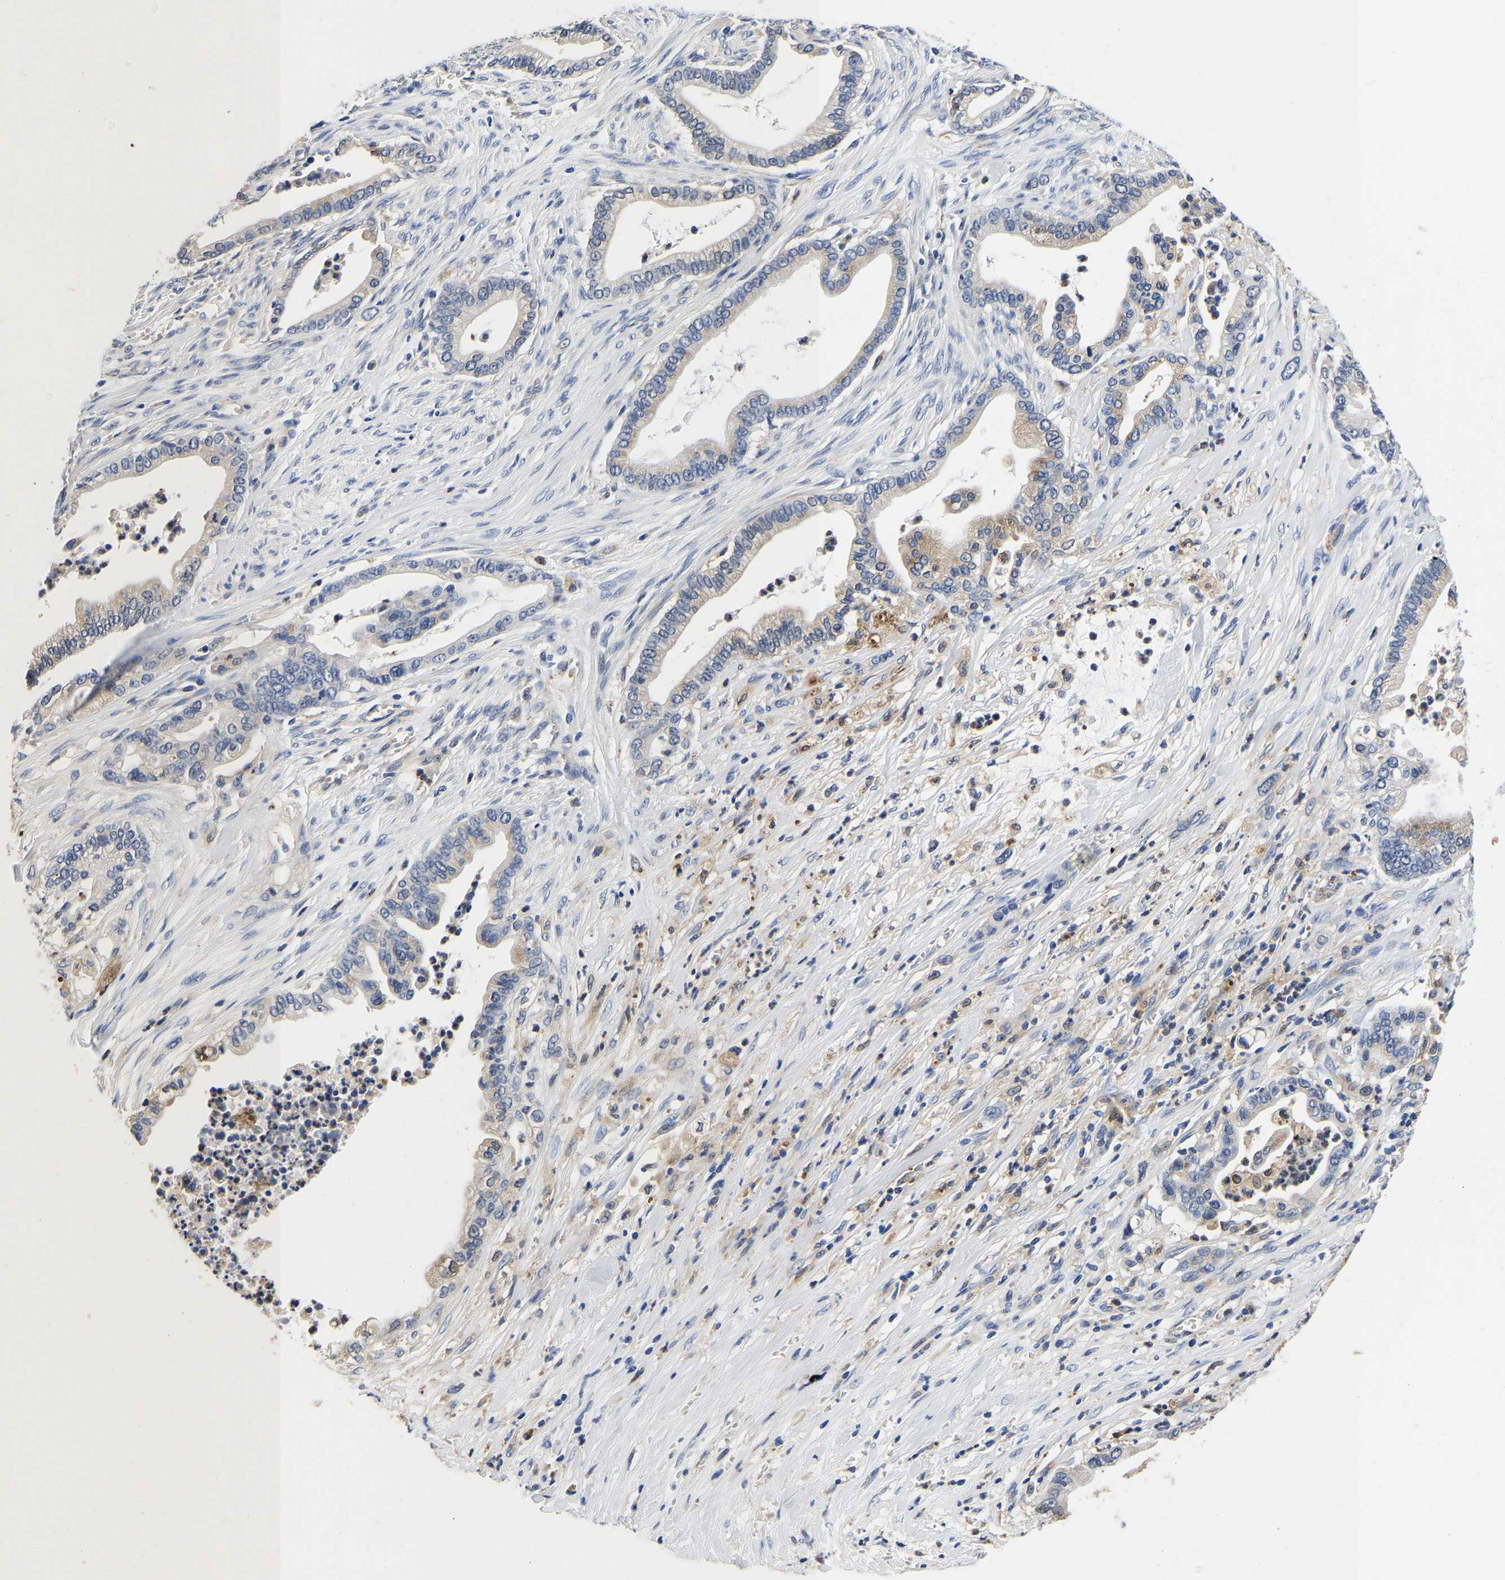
{"staining": {"intensity": "weak", "quantity": "<25%", "location": "cytoplasmic/membranous"}, "tissue": "pancreatic cancer", "cell_type": "Tumor cells", "image_type": "cancer", "snomed": [{"axis": "morphology", "description": "Adenocarcinoma, NOS"}, {"axis": "topography", "description": "Pancreas"}], "caption": "An immunohistochemistry (IHC) histopathology image of pancreatic cancer is shown. There is no staining in tumor cells of pancreatic cancer.", "gene": "GRN", "patient": {"sex": "male", "age": 69}}